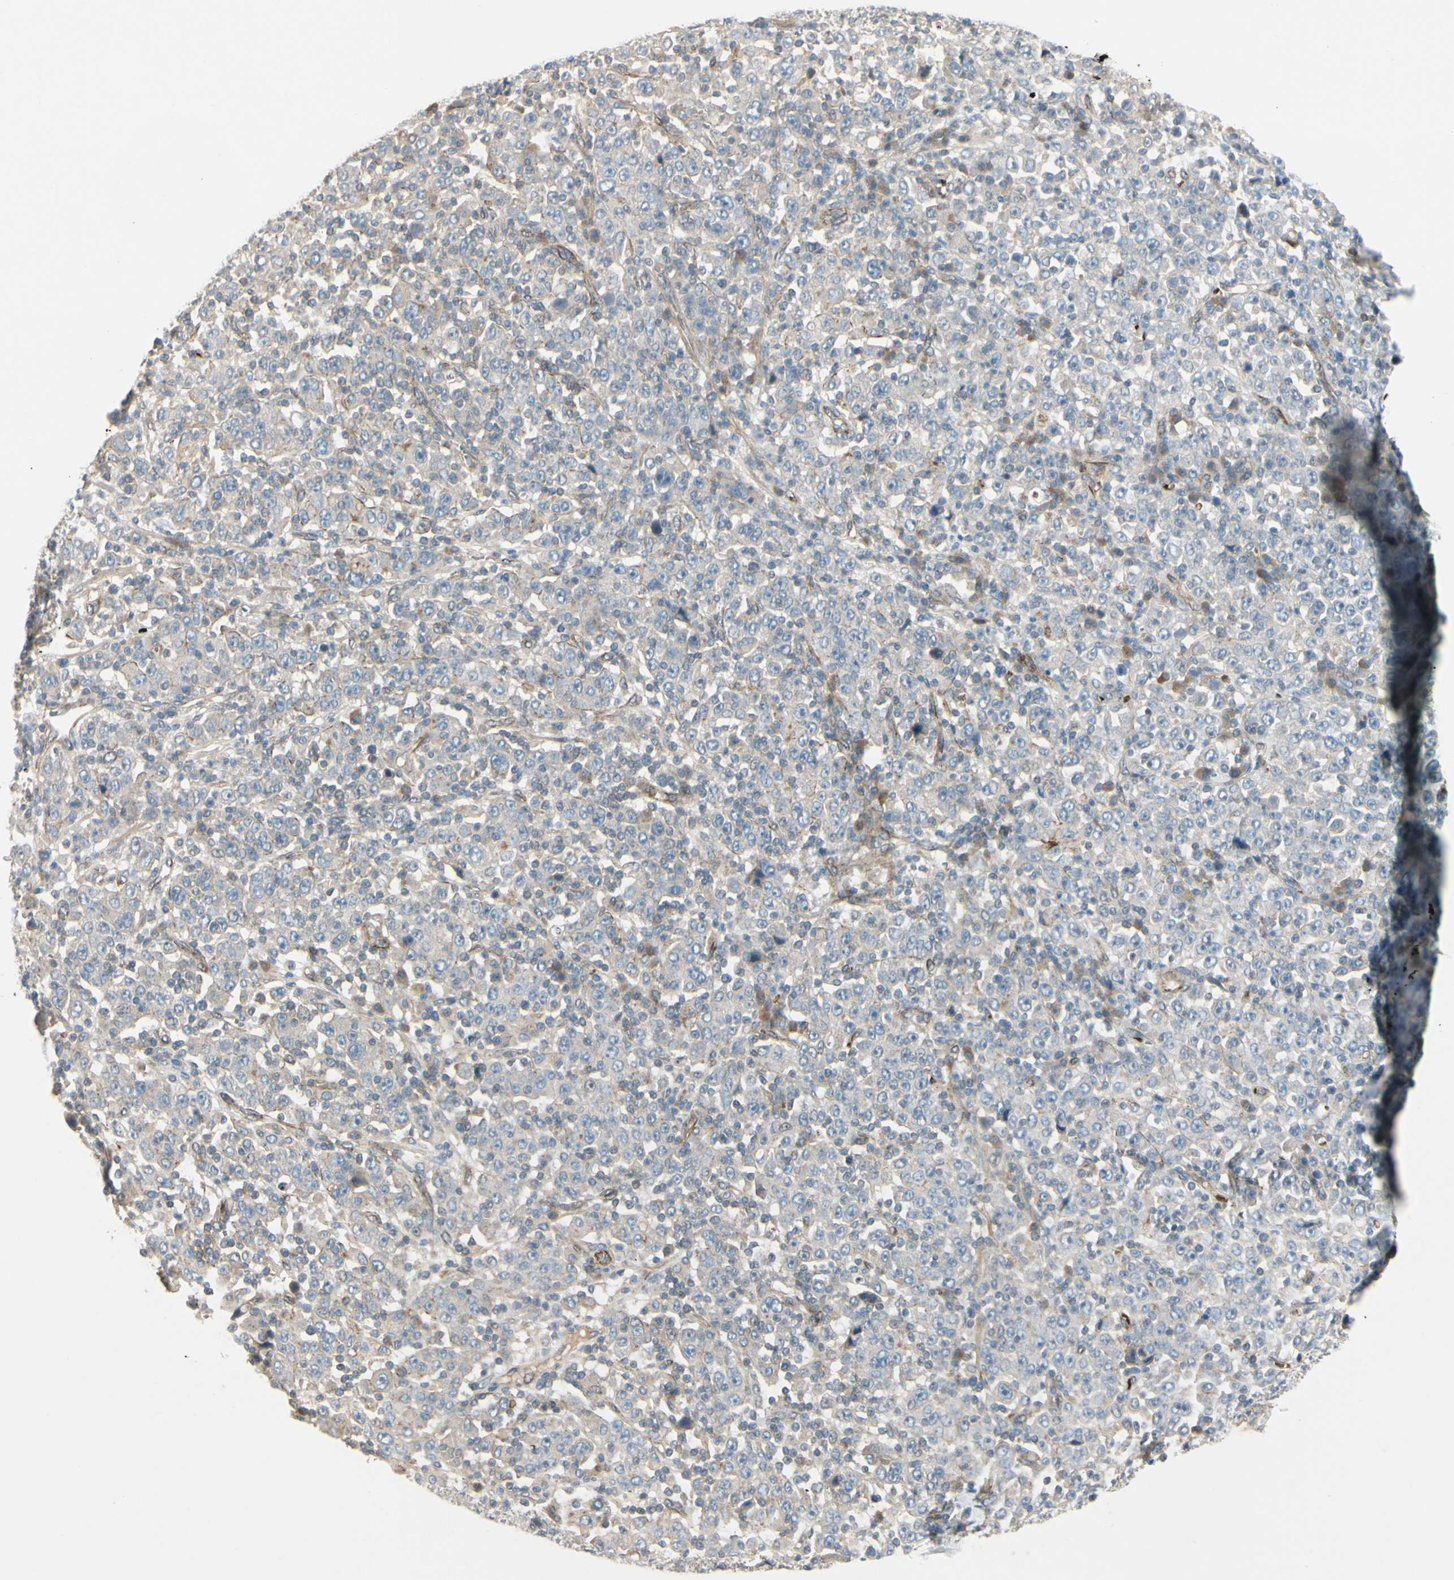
{"staining": {"intensity": "weak", "quantity": "<25%", "location": "cytoplasmic/membranous"}, "tissue": "stomach cancer", "cell_type": "Tumor cells", "image_type": "cancer", "snomed": [{"axis": "morphology", "description": "Normal tissue, NOS"}, {"axis": "morphology", "description": "Adenocarcinoma, NOS"}, {"axis": "topography", "description": "Stomach, upper"}, {"axis": "topography", "description": "Stomach"}], "caption": "Adenocarcinoma (stomach) was stained to show a protein in brown. There is no significant staining in tumor cells.", "gene": "PPP3CB", "patient": {"sex": "male", "age": 59}}